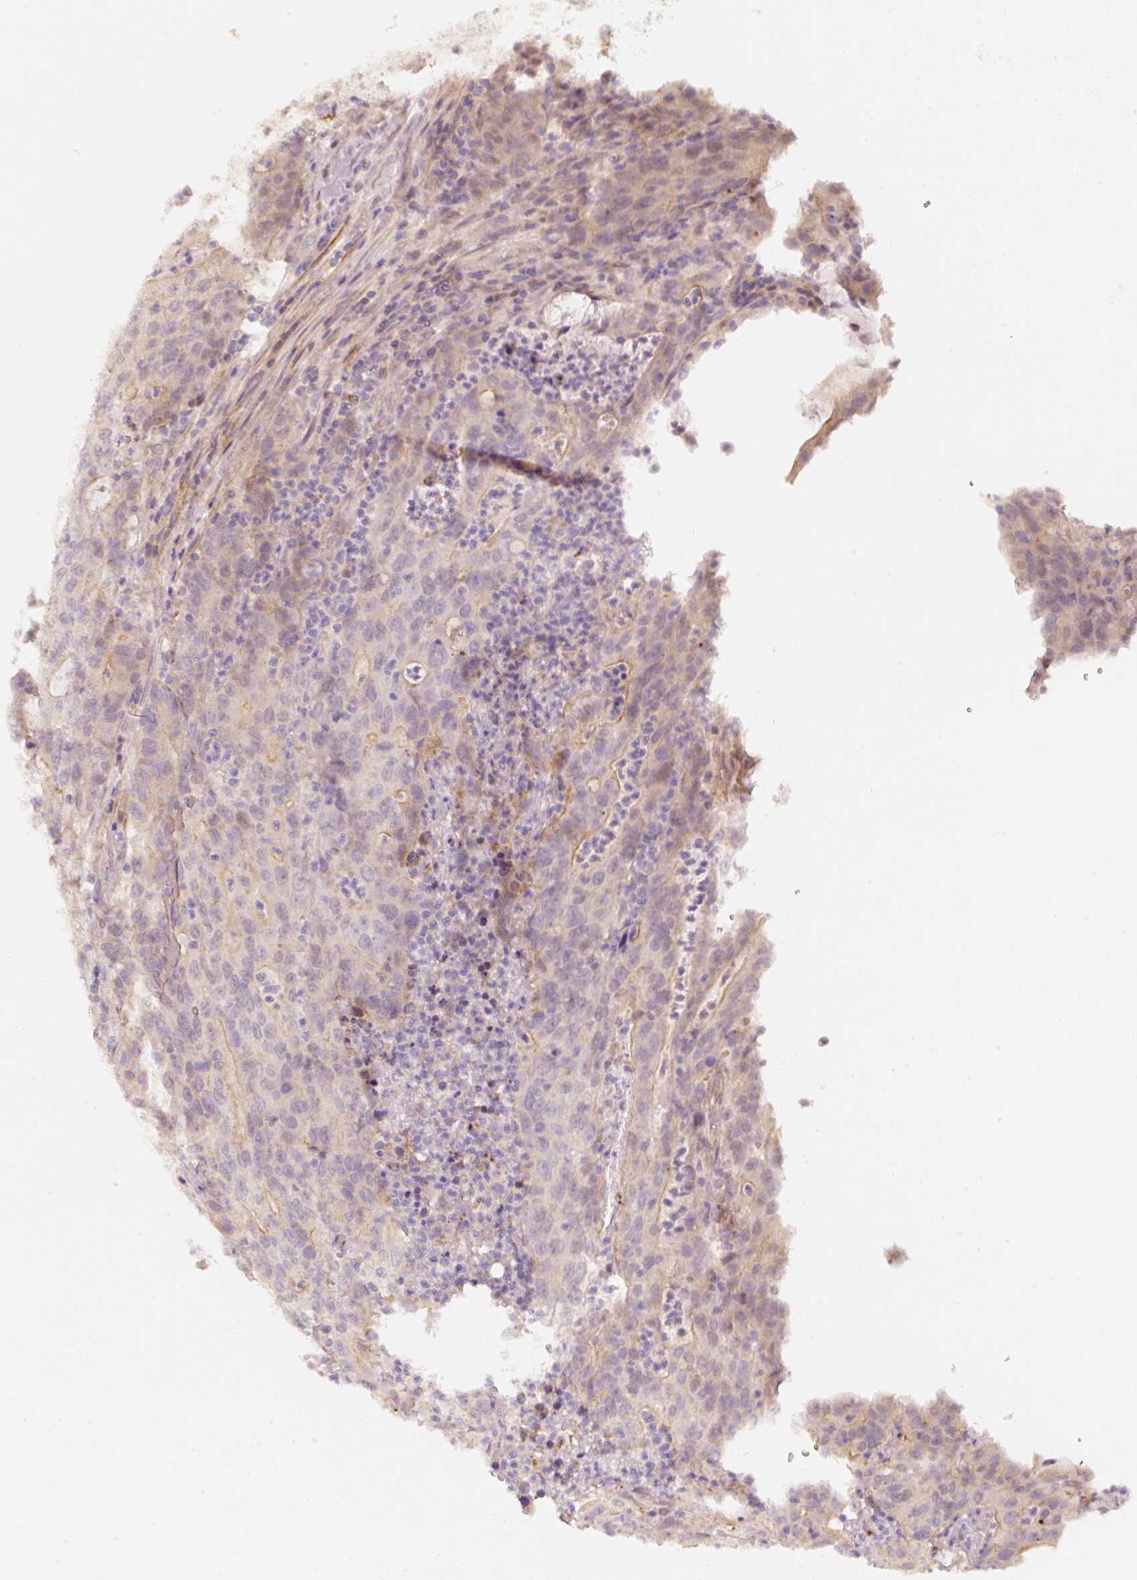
{"staining": {"intensity": "moderate", "quantity": "<25%", "location": "cytoplasmic/membranous"}, "tissue": "colorectal cancer", "cell_type": "Tumor cells", "image_type": "cancer", "snomed": [{"axis": "morphology", "description": "Adenocarcinoma, NOS"}, {"axis": "topography", "description": "Colon"}], "caption": "IHC (DAB) staining of human colorectal cancer shows moderate cytoplasmic/membranous protein positivity in approximately <25% of tumor cells.", "gene": "ARHGAP22", "patient": {"sex": "male", "age": 83}}